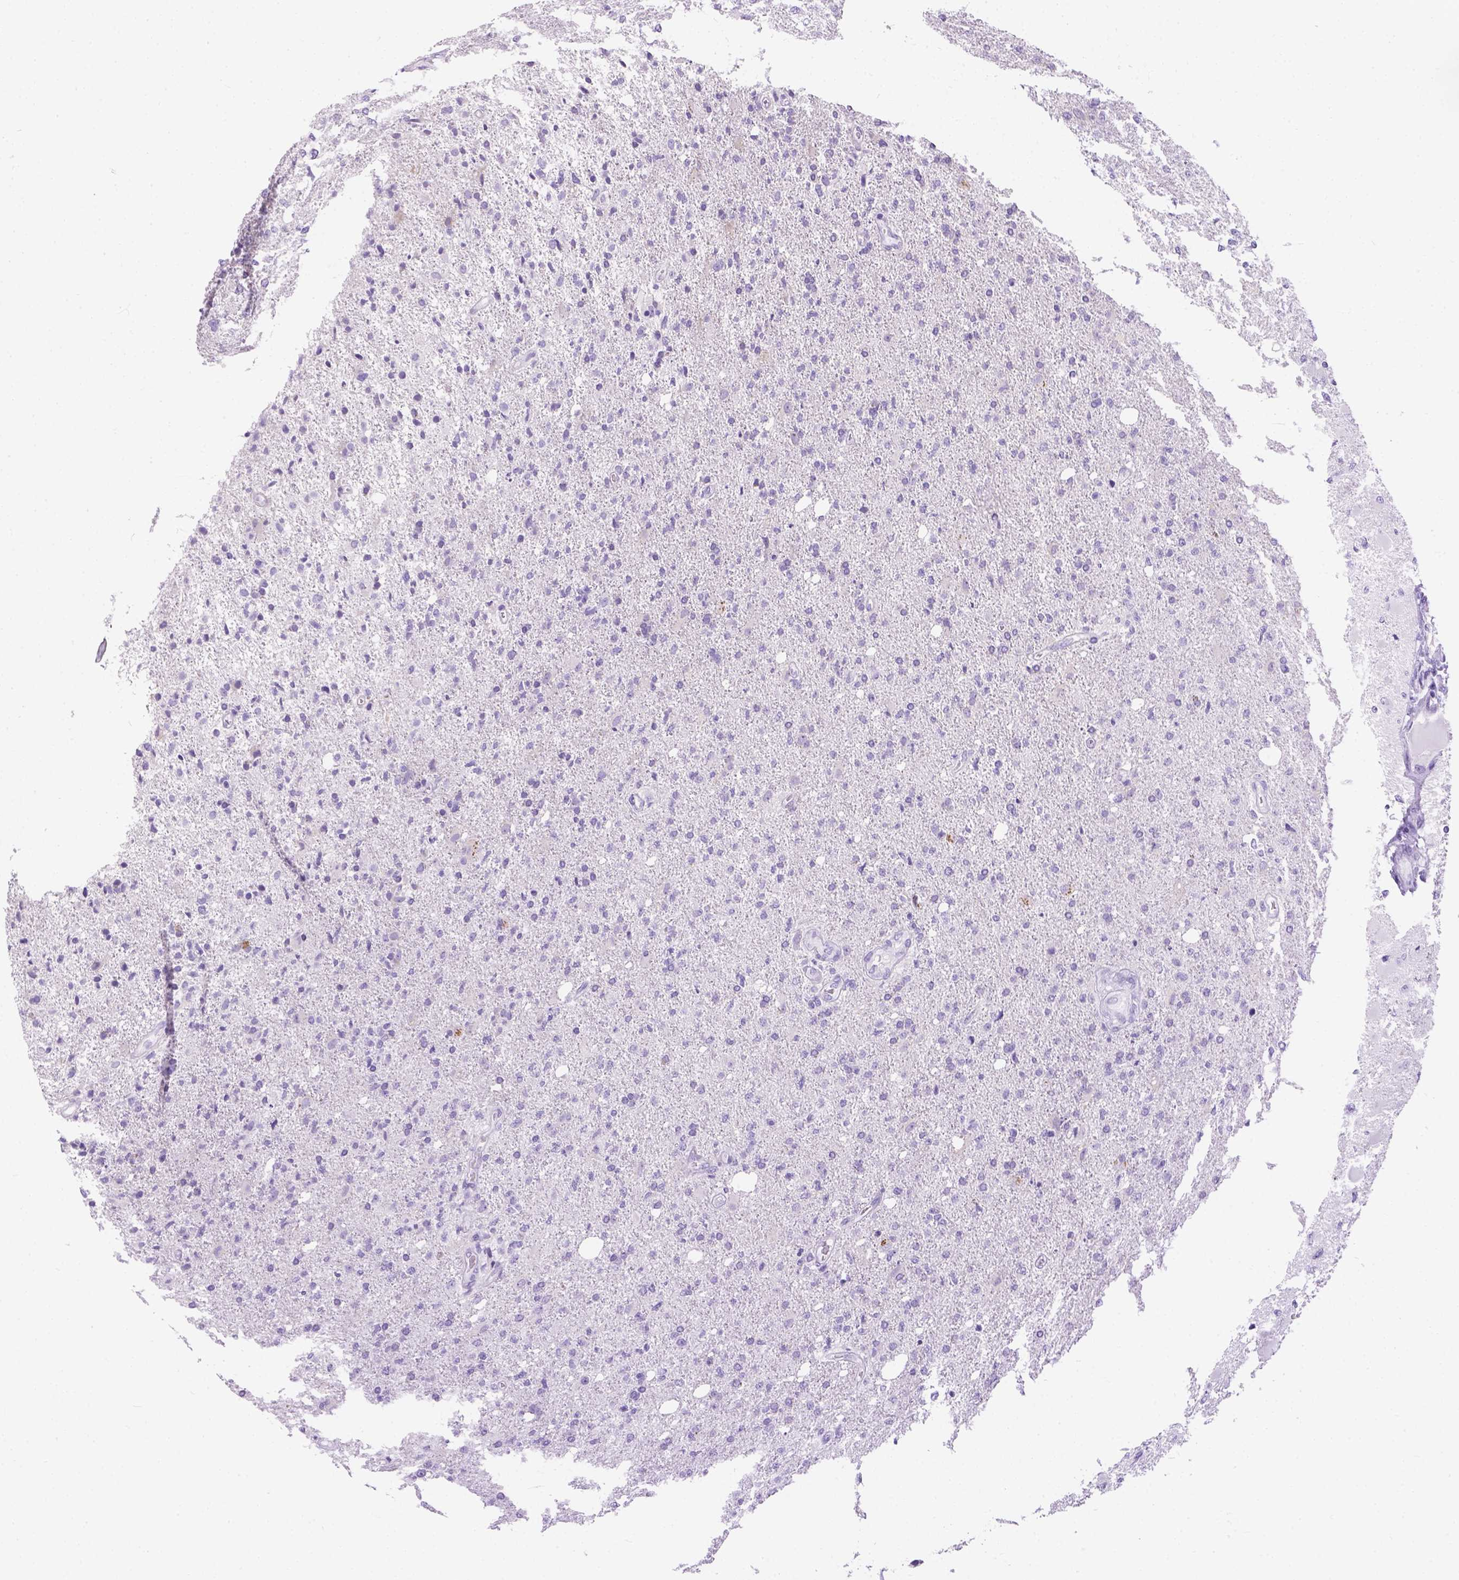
{"staining": {"intensity": "negative", "quantity": "none", "location": "none"}, "tissue": "glioma", "cell_type": "Tumor cells", "image_type": "cancer", "snomed": [{"axis": "morphology", "description": "Glioma, malignant, High grade"}, {"axis": "topography", "description": "Cerebral cortex"}], "caption": "The image exhibits no staining of tumor cells in glioma. (DAB immunohistochemistry with hematoxylin counter stain).", "gene": "TMEM38A", "patient": {"sex": "male", "age": 70}}